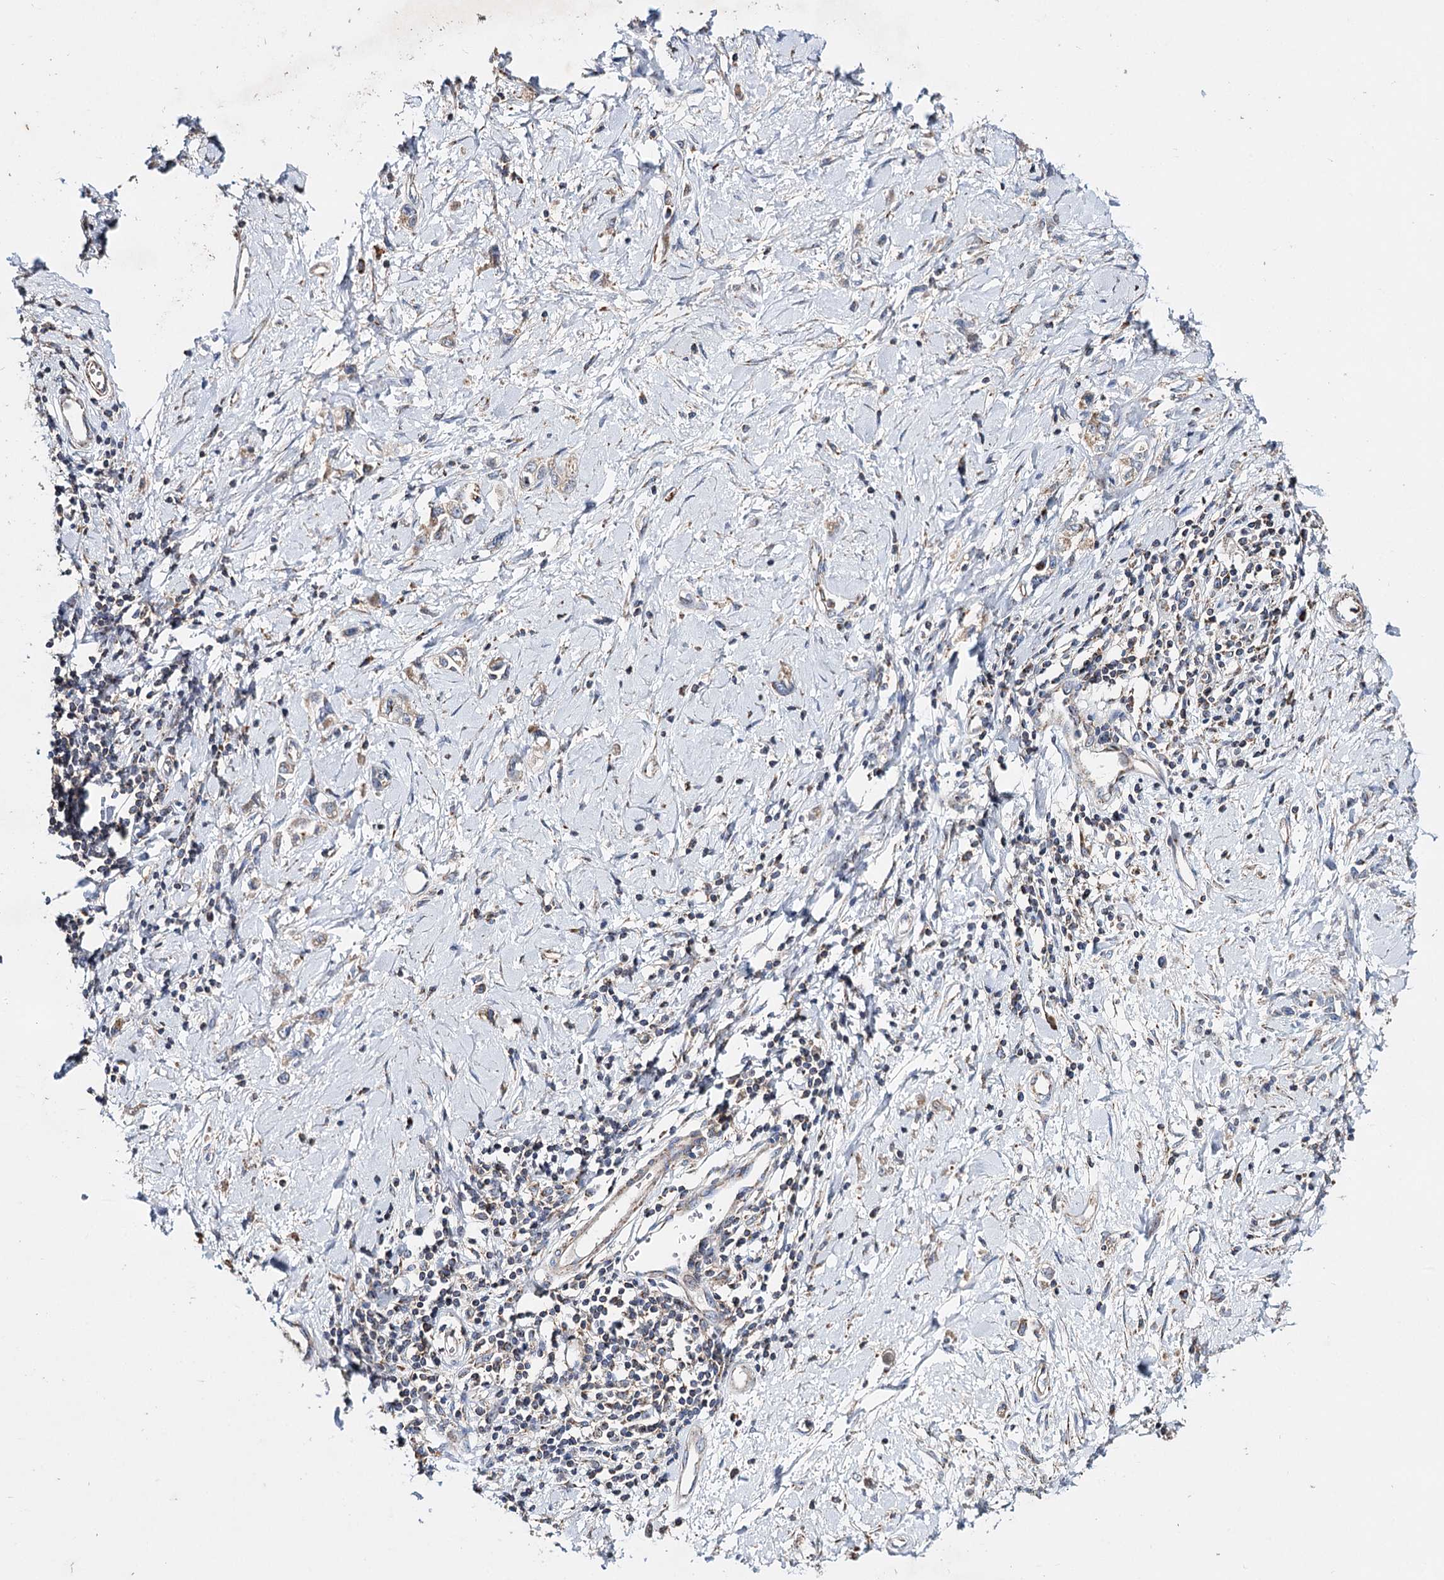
{"staining": {"intensity": "weak", "quantity": ">75%", "location": "cytoplasmic/membranous"}, "tissue": "stomach cancer", "cell_type": "Tumor cells", "image_type": "cancer", "snomed": [{"axis": "morphology", "description": "Adenocarcinoma, NOS"}, {"axis": "topography", "description": "Stomach"}], "caption": "An immunohistochemistry (IHC) micrograph of tumor tissue is shown. Protein staining in brown labels weak cytoplasmic/membranous positivity in stomach cancer (adenocarcinoma) within tumor cells.", "gene": "CFAP46", "patient": {"sex": "female", "age": 76}}